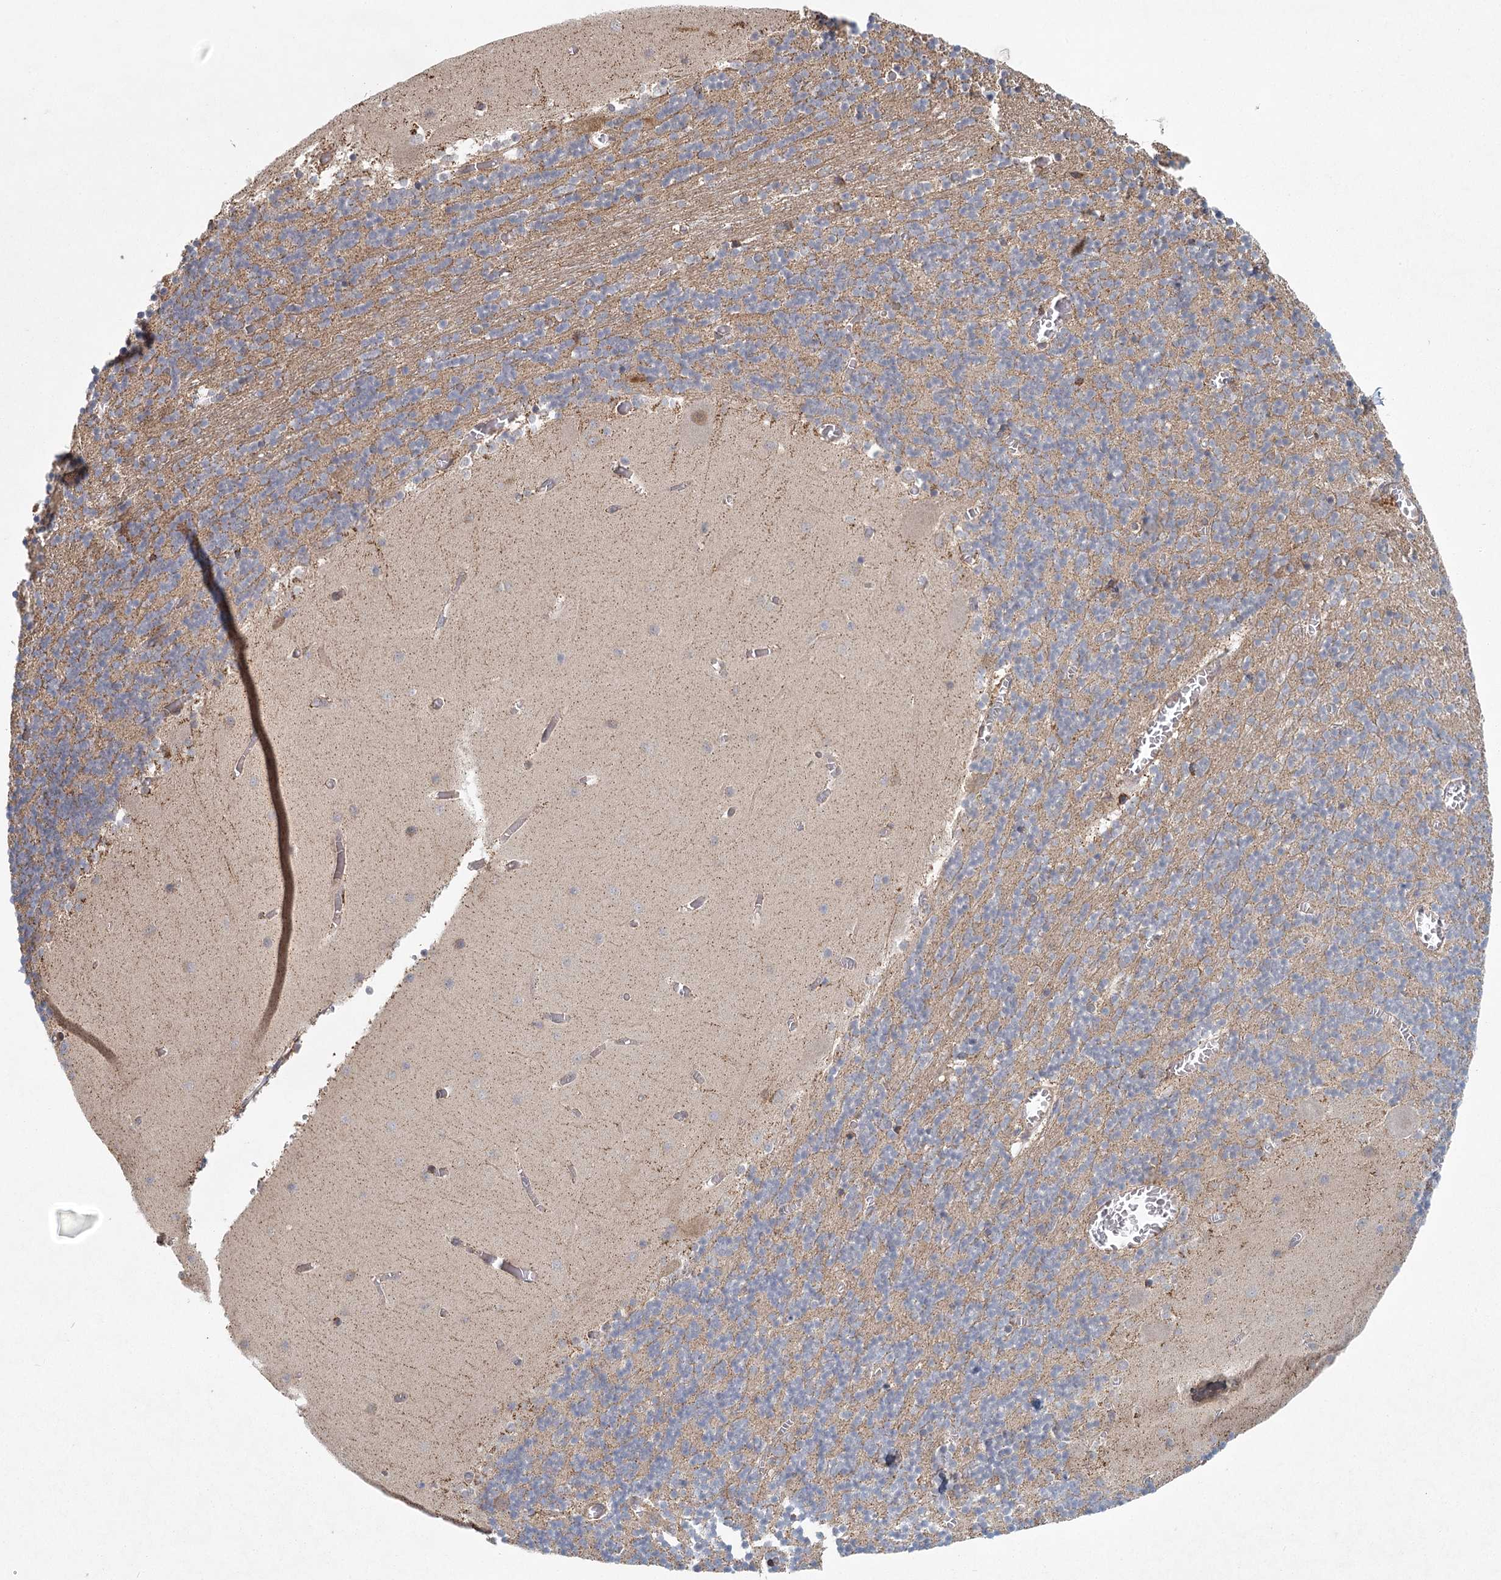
{"staining": {"intensity": "moderate", "quantity": "25%-75%", "location": "cytoplasmic/membranous"}, "tissue": "cerebellum", "cell_type": "Cells in granular layer", "image_type": "normal", "snomed": [{"axis": "morphology", "description": "Normal tissue, NOS"}, {"axis": "topography", "description": "Cerebellum"}], "caption": "A high-resolution image shows immunohistochemistry (IHC) staining of normal cerebellum, which shows moderate cytoplasmic/membranous positivity in about 25%-75% of cells in granular layer.", "gene": "PLEKHA7", "patient": {"sex": "female", "age": 28}}